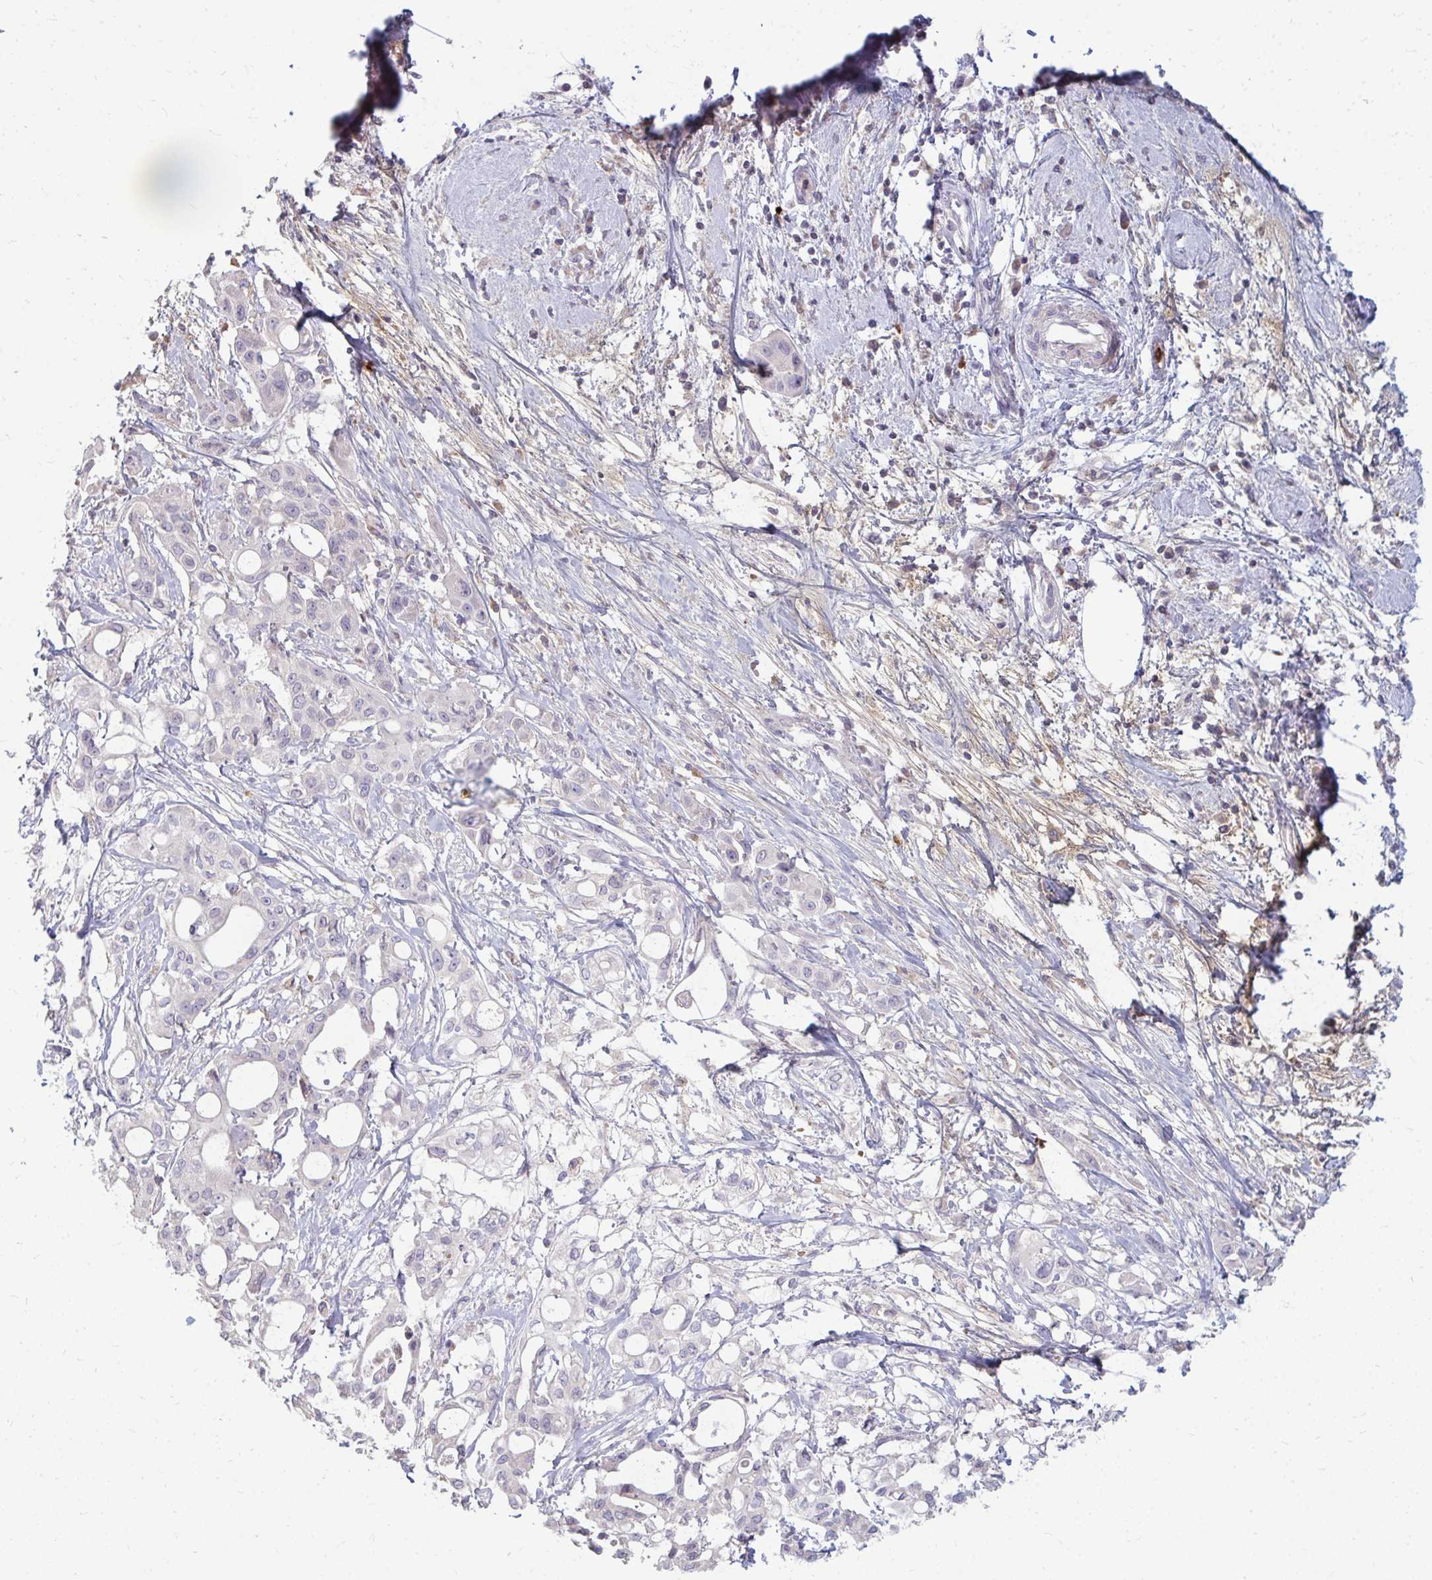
{"staining": {"intensity": "negative", "quantity": "none", "location": "none"}, "tissue": "pancreatic cancer", "cell_type": "Tumor cells", "image_type": "cancer", "snomed": [{"axis": "morphology", "description": "Adenocarcinoma, NOS"}, {"axis": "topography", "description": "Pancreas"}], "caption": "Immunohistochemical staining of human adenocarcinoma (pancreatic) displays no significant positivity in tumor cells. (Immunohistochemistry (ihc), brightfield microscopy, high magnification).", "gene": "RAB33A", "patient": {"sex": "female", "age": 68}}